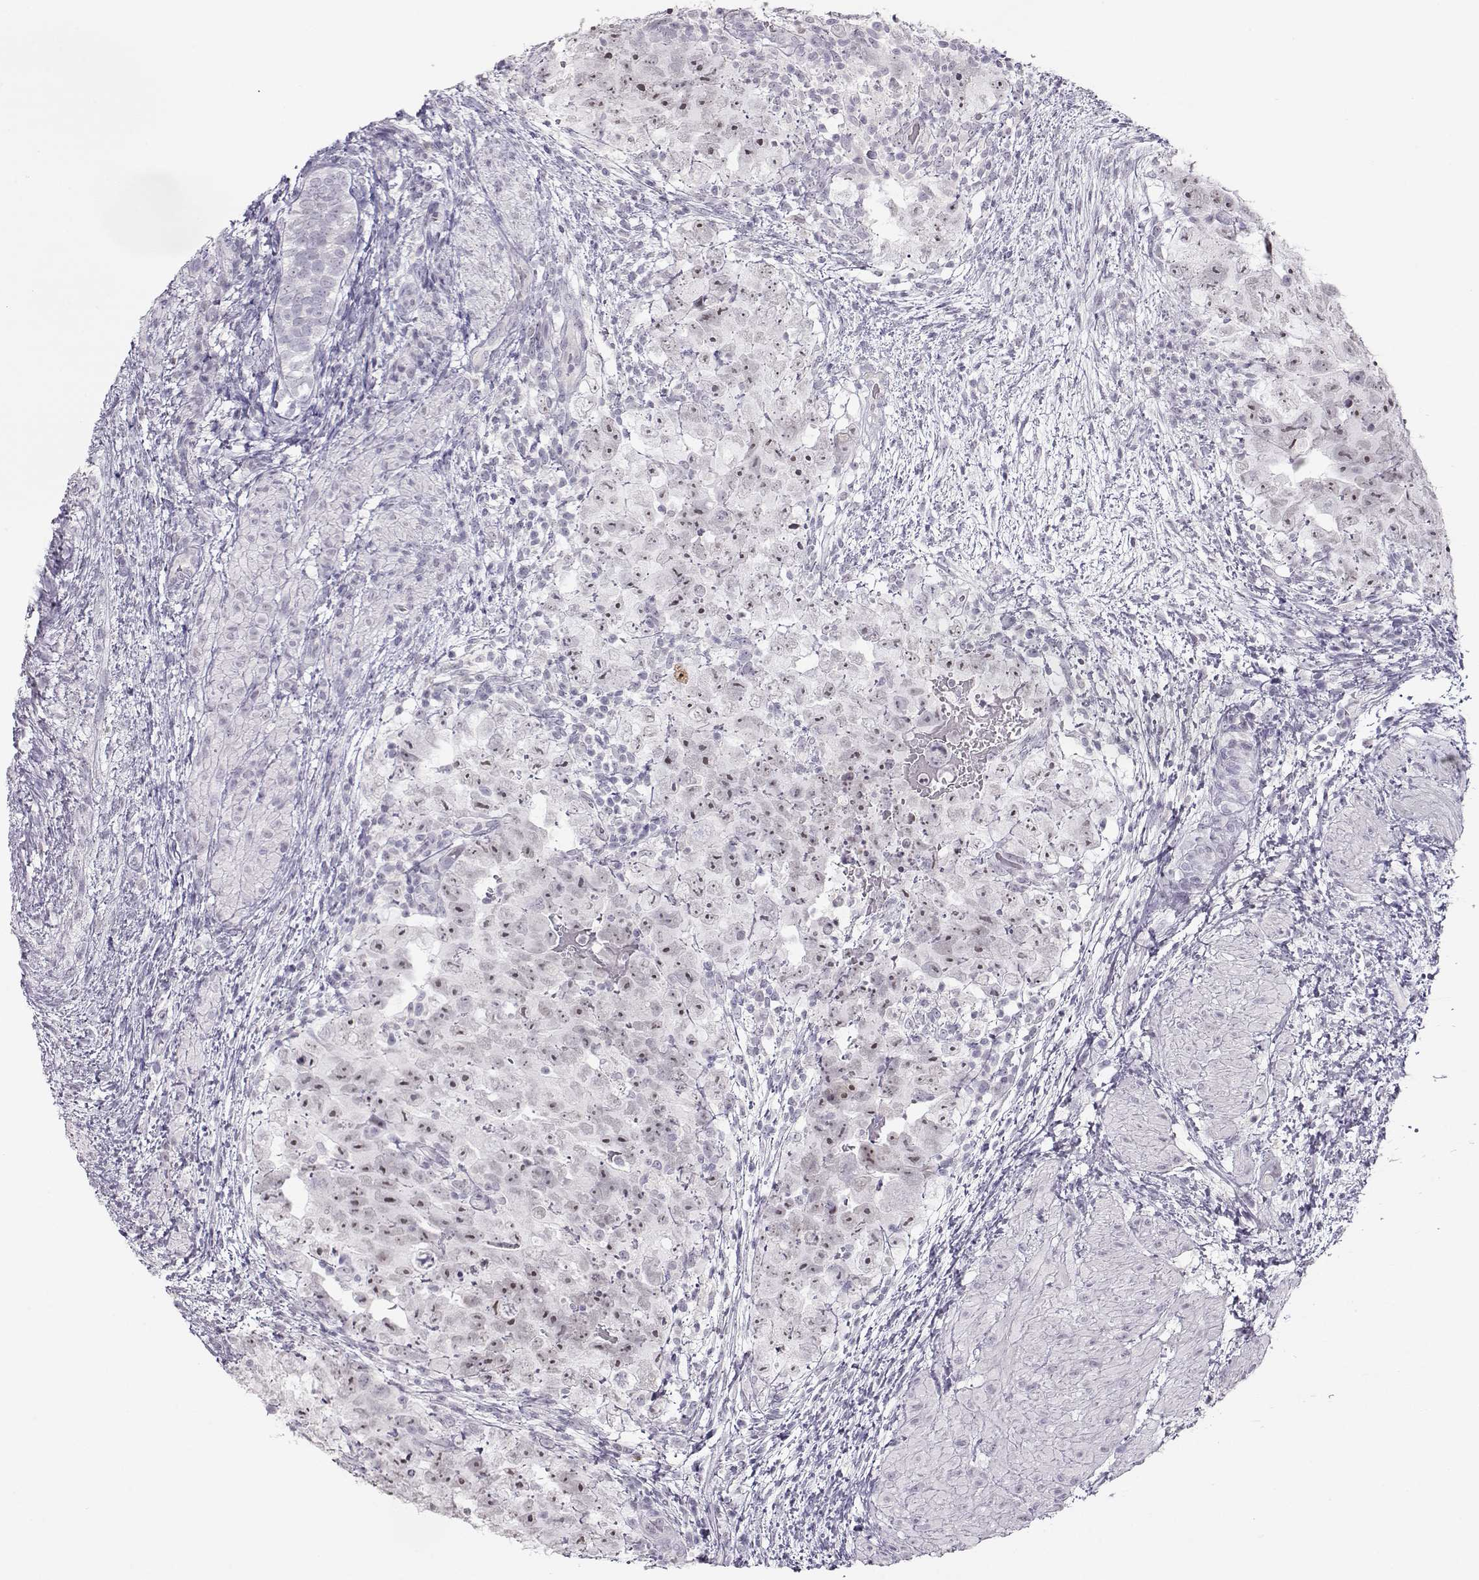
{"staining": {"intensity": "negative", "quantity": "none", "location": "none"}, "tissue": "testis cancer", "cell_type": "Tumor cells", "image_type": "cancer", "snomed": [{"axis": "morphology", "description": "Normal tissue, NOS"}, {"axis": "morphology", "description": "Carcinoma, Embryonal, NOS"}, {"axis": "topography", "description": "Testis"}, {"axis": "topography", "description": "Epididymis"}], "caption": "Immunohistochemical staining of human testis cancer (embryonal carcinoma) displays no significant positivity in tumor cells.", "gene": "IMPG1", "patient": {"sex": "male", "age": 24}}